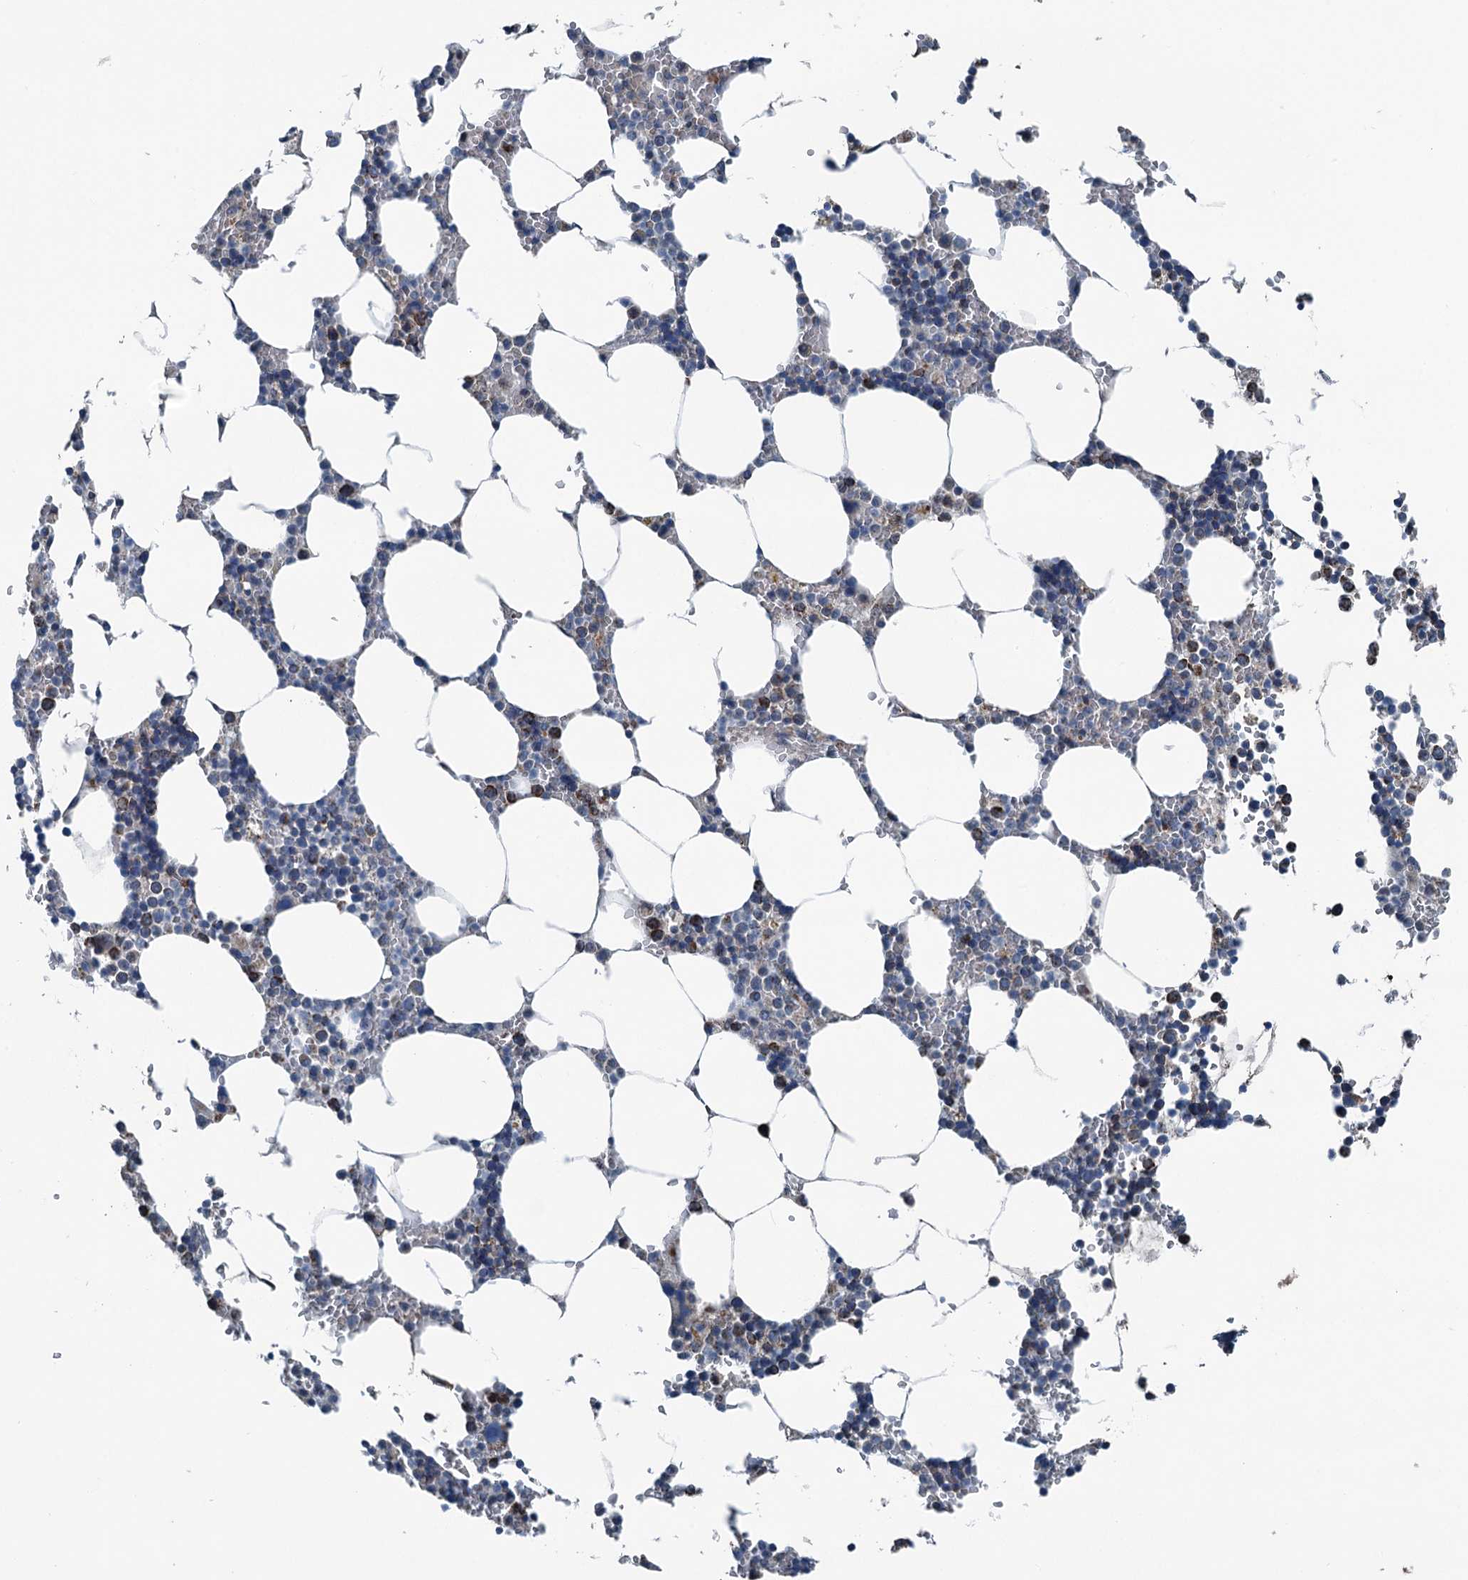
{"staining": {"intensity": "weak", "quantity": "<25%", "location": "cytoplasmic/membranous"}, "tissue": "bone marrow", "cell_type": "Hematopoietic cells", "image_type": "normal", "snomed": [{"axis": "morphology", "description": "Normal tissue, NOS"}, {"axis": "topography", "description": "Bone marrow"}], "caption": "An immunohistochemistry photomicrograph of unremarkable bone marrow is shown. There is no staining in hematopoietic cells of bone marrow.", "gene": "TRPT1", "patient": {"sex": "male", "age": 70}}